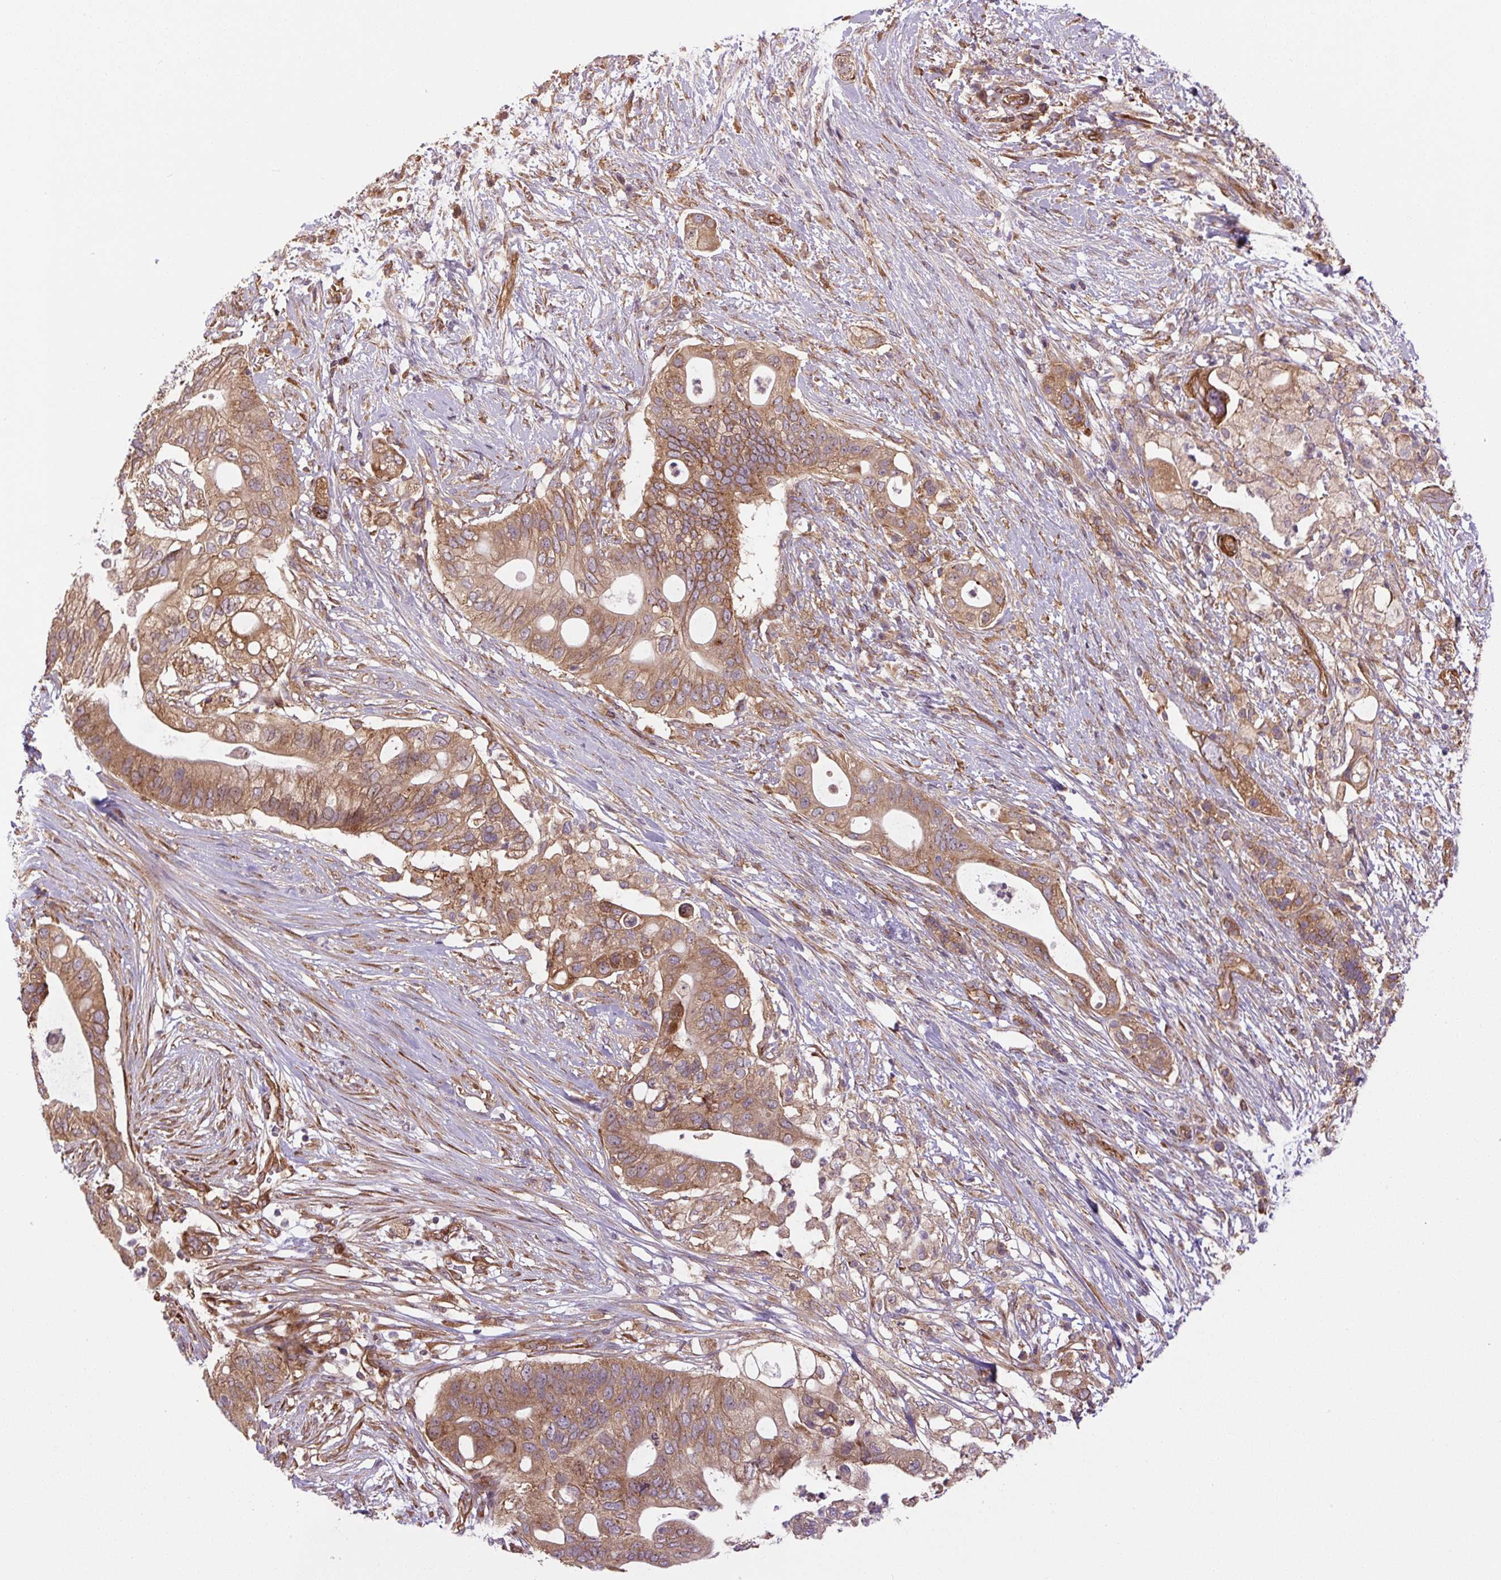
{"staining": {"intensity": "moderate", "quantity": ">75%", "location": "cytoplasmic/membranous"}, "tissue": "pancreatic cancer", "cell_type": "Tumor cells", "image_type": "cancer", "snomed": [{"axis": "morphology", "description": "Adenocarcinoma, NOS"}, {"axis": "topography", "description": "Pancreas"}], "caption": "Immunohistochemical staining of human pancreatic adenocarcinoma shows moderate cytoplasmic/membranous protein staining in approximately >75% of tumor cells.", "gene": "SEPTIN10", "patient": {"sex": "female", "age": 72}}